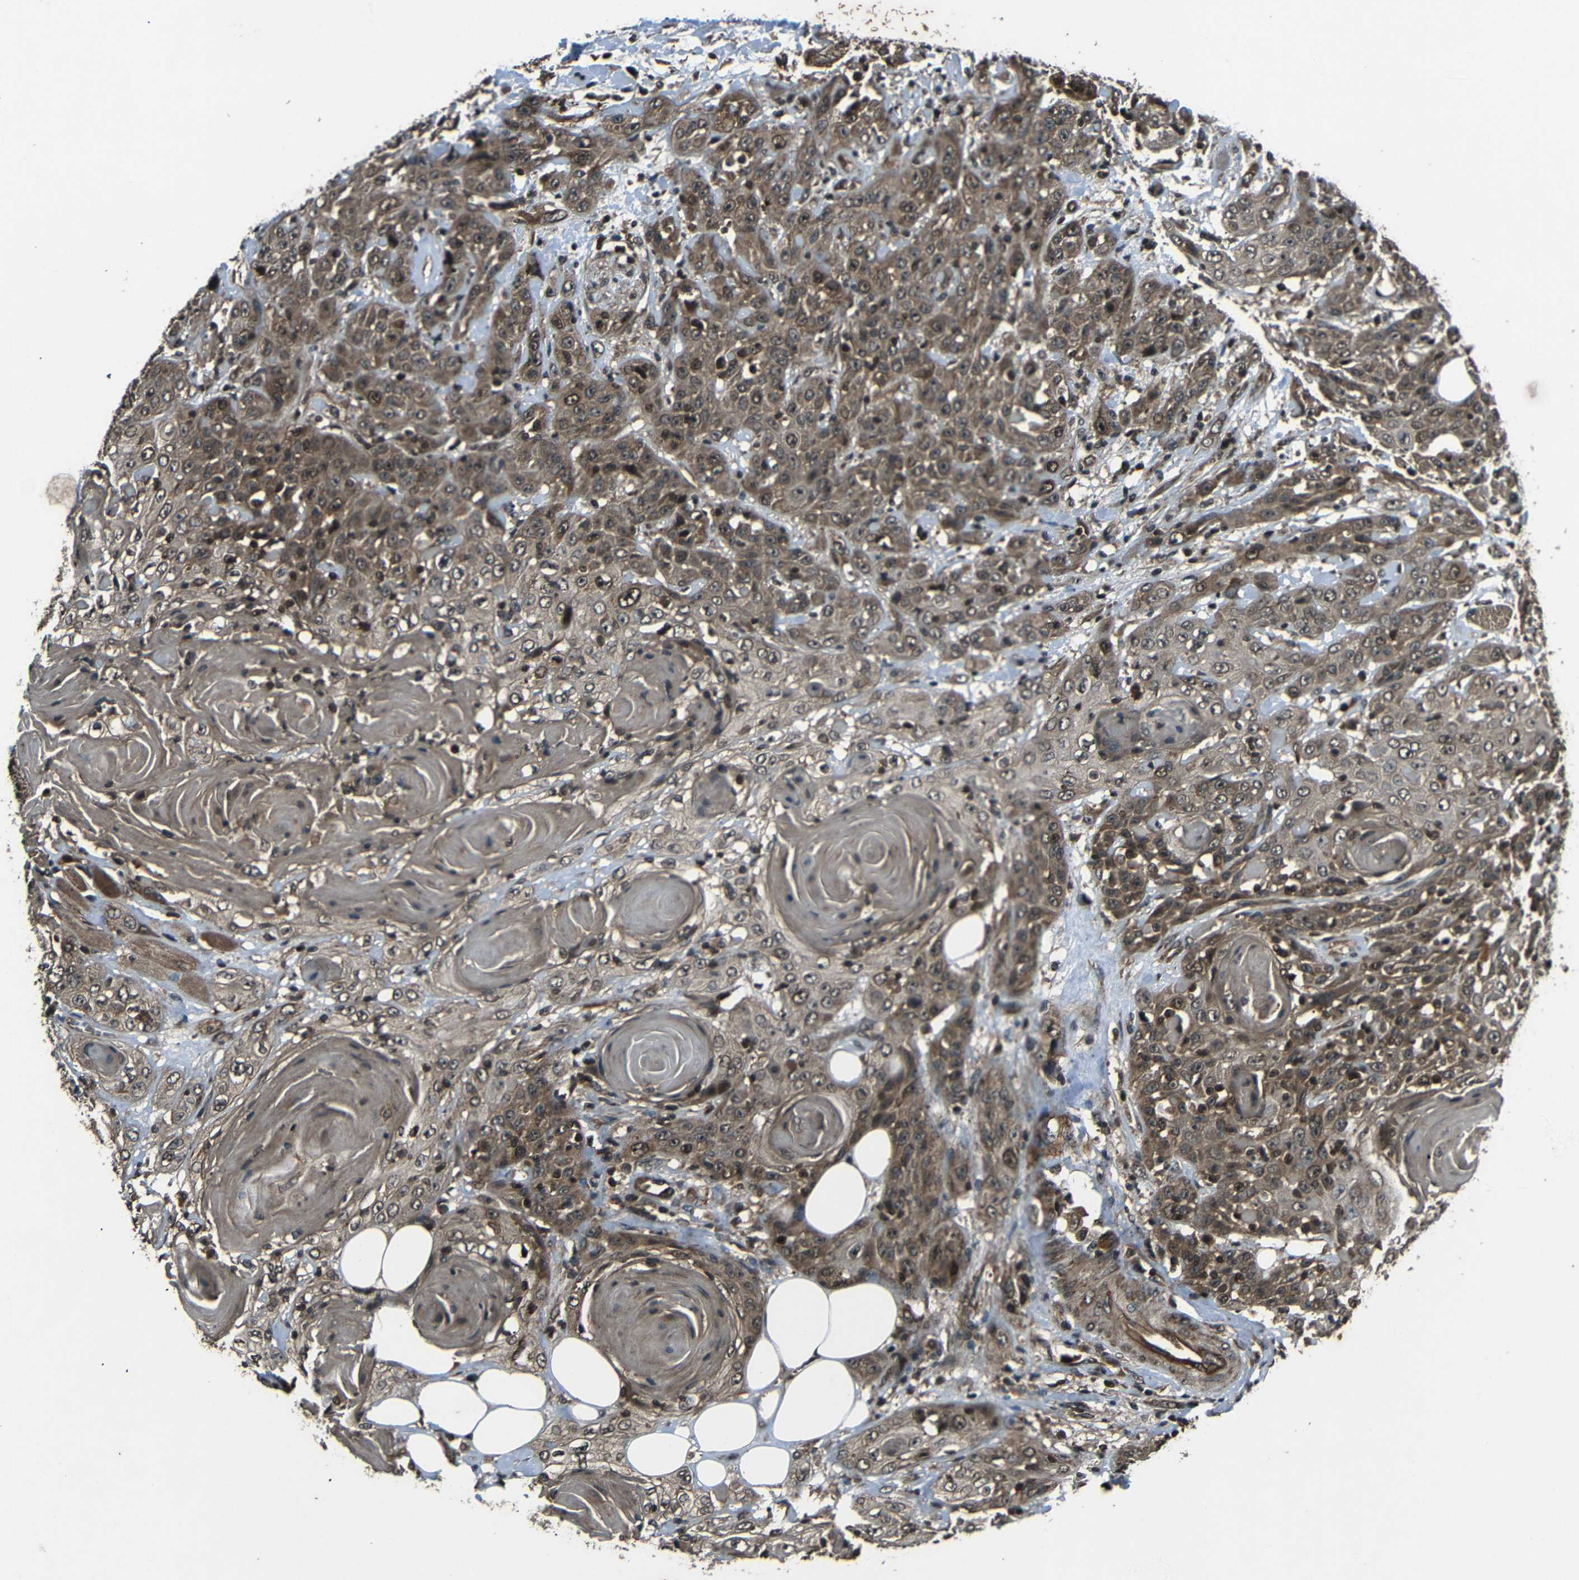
{"staining": {"intensity": "moderate", "quantity": ">75%", "location": "cytoplasmic/membranous,nuclear"}, "tissue": "head and neck cancer", "cell_type": "Tumor cells", "image_type": "cancer", "snomed": [{"axis": "morphology", "description": "Squamous cell carcinoma, NOS"}, {"axis": "topography", "description": "Head-Neck"}], "caption": "The immunohistochemical stain shows moderate cytoplasmic/membranous and nuclear staining in tumor cells of head and neck squamous cell carcinoma tissue.", "gene": "PLK2", "patient": {"sex": "female", "age": 84}}